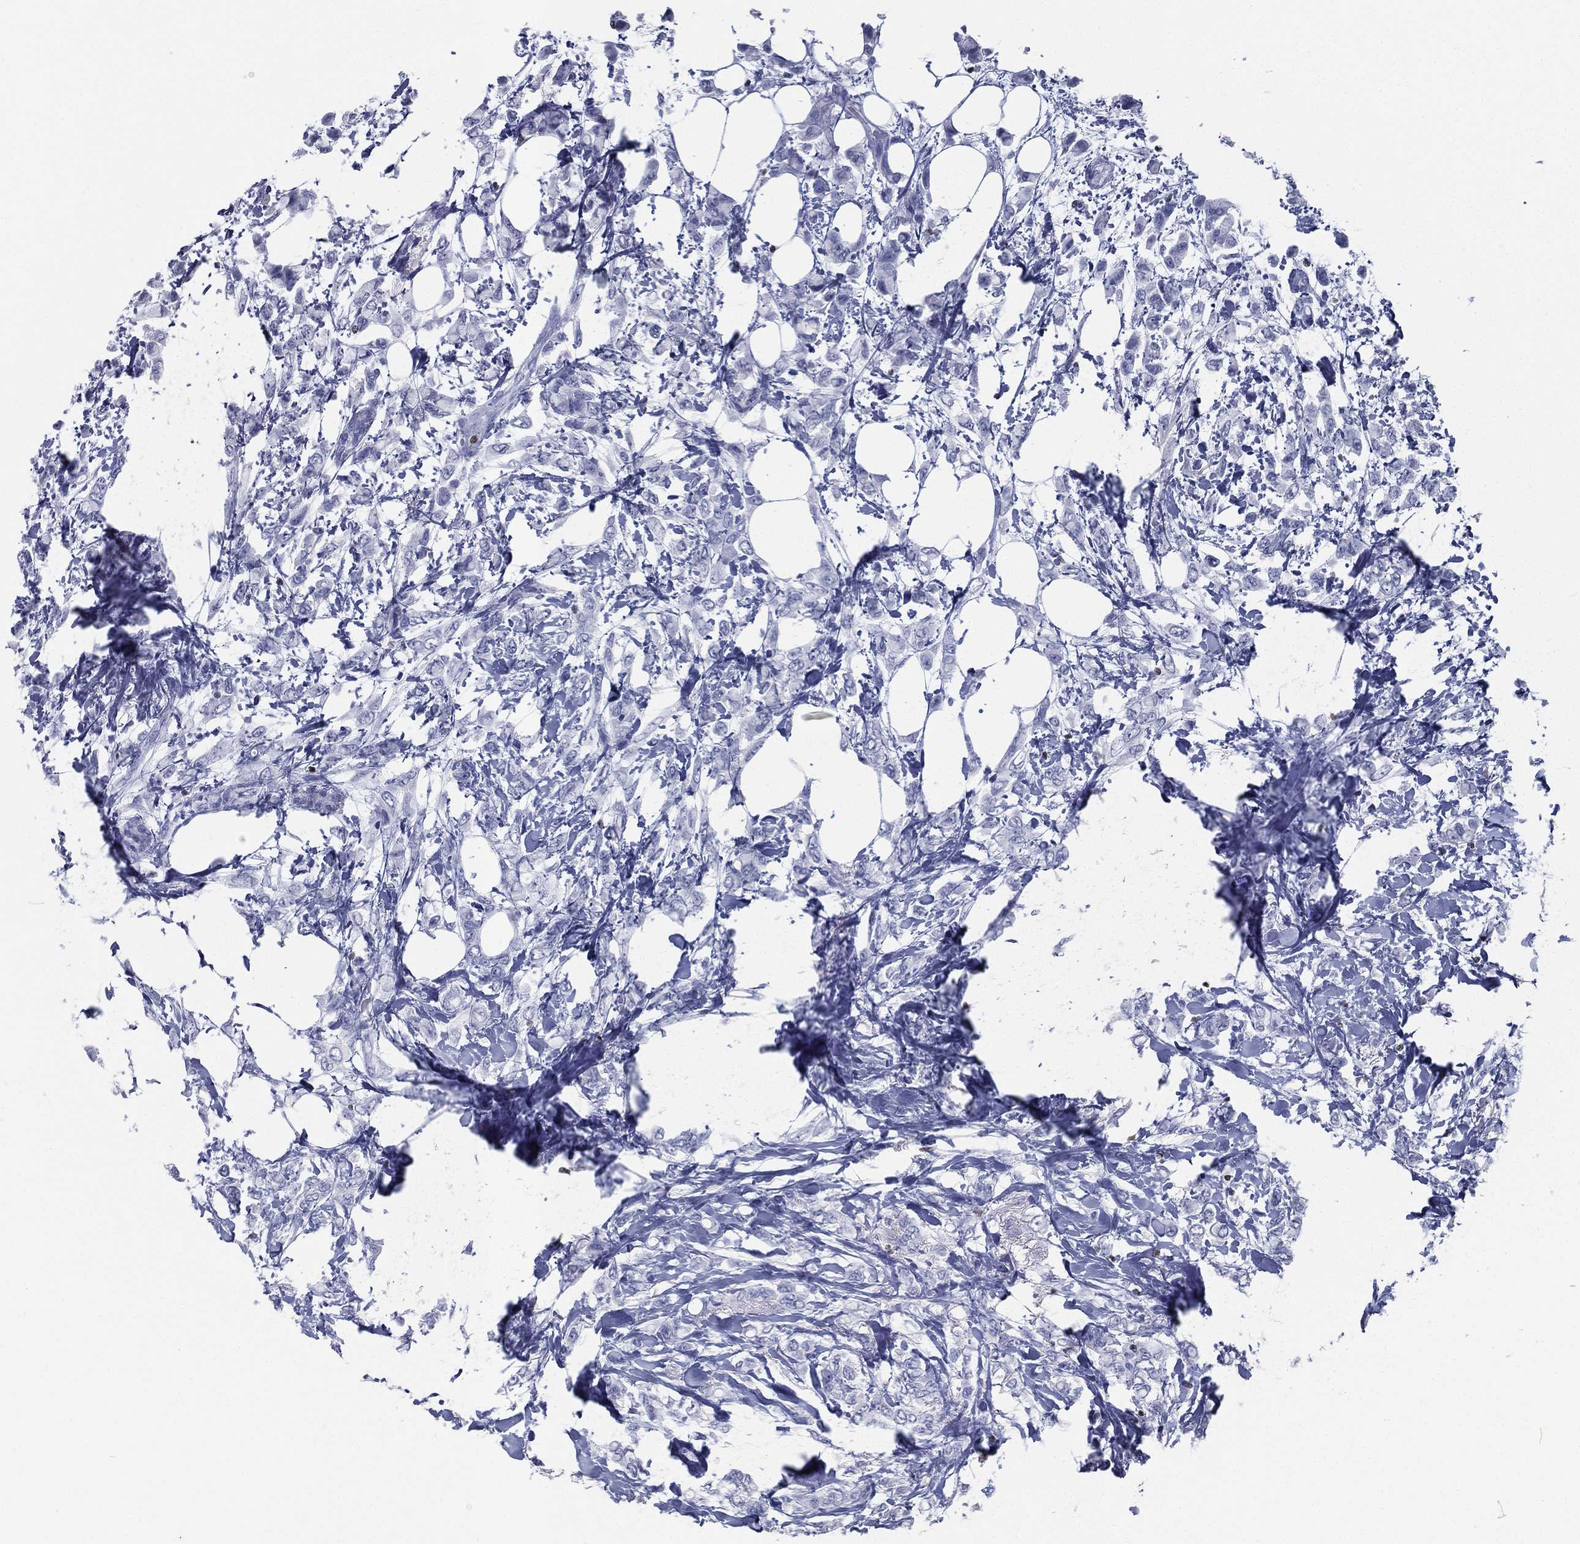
{"staining": {"intensity": "negative", "quantity": "none", "location": "none"}, "tissue": "breast cancer", "cell_type": "Tumor cells", "image_type": "cancer", "snomed": [{"axis": "morphology", "description": "Lobular carcinoma"}, {"axis": "topography", "description": "Breast"}], "caption": "Immunohistochemistry (IHC) of breast cancer demonstrates no positivity in tumor cells. Brightfield microscopy of immunohistochemistry (IHC) stained with DAB (3,3'-diaminobenzidine) (brown) and hematoxylin (blue), captured at high magnification.", "gene": "PYHIN1", "patient": {"sex": "female", "age": 66}}